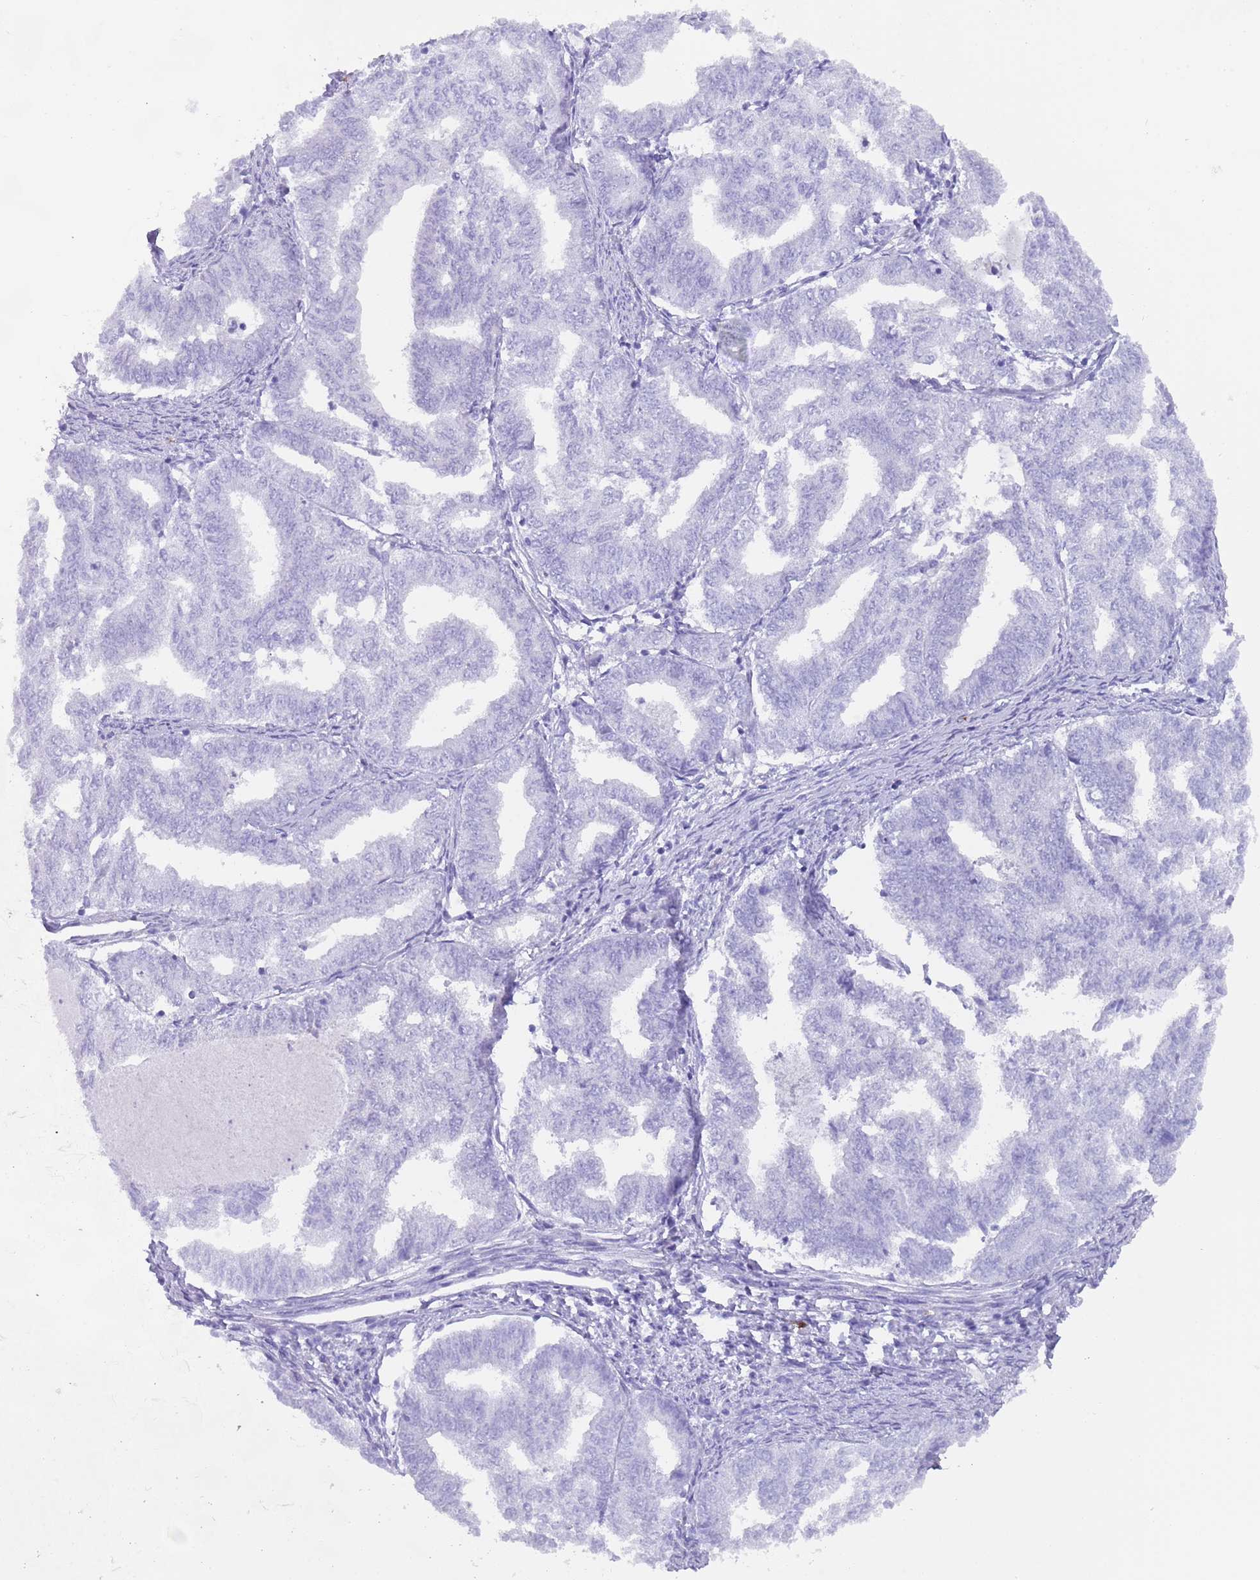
{"staining": {"intensity": "negative", "quantity": "none", "location": "none"}, "tissue": "endometrial cancer", "cell_type": "Tumor cells", "image_type": "cancer", "snomed": [{"axis": "morphology", "description": "Adenocarcinoma, NOS"}, {"axis": "topography", "description": "Endometrium"}], "caption": "IHC image of neoplastic tissue: endometrial cancer (adenocarcinoma) stained with DAB (3,3'-diaminobenzidine) demonstrates no significant protein expression in tumor cells.", "gene": "MYADML2", "patient": {"sex": "female", "age": 79}}